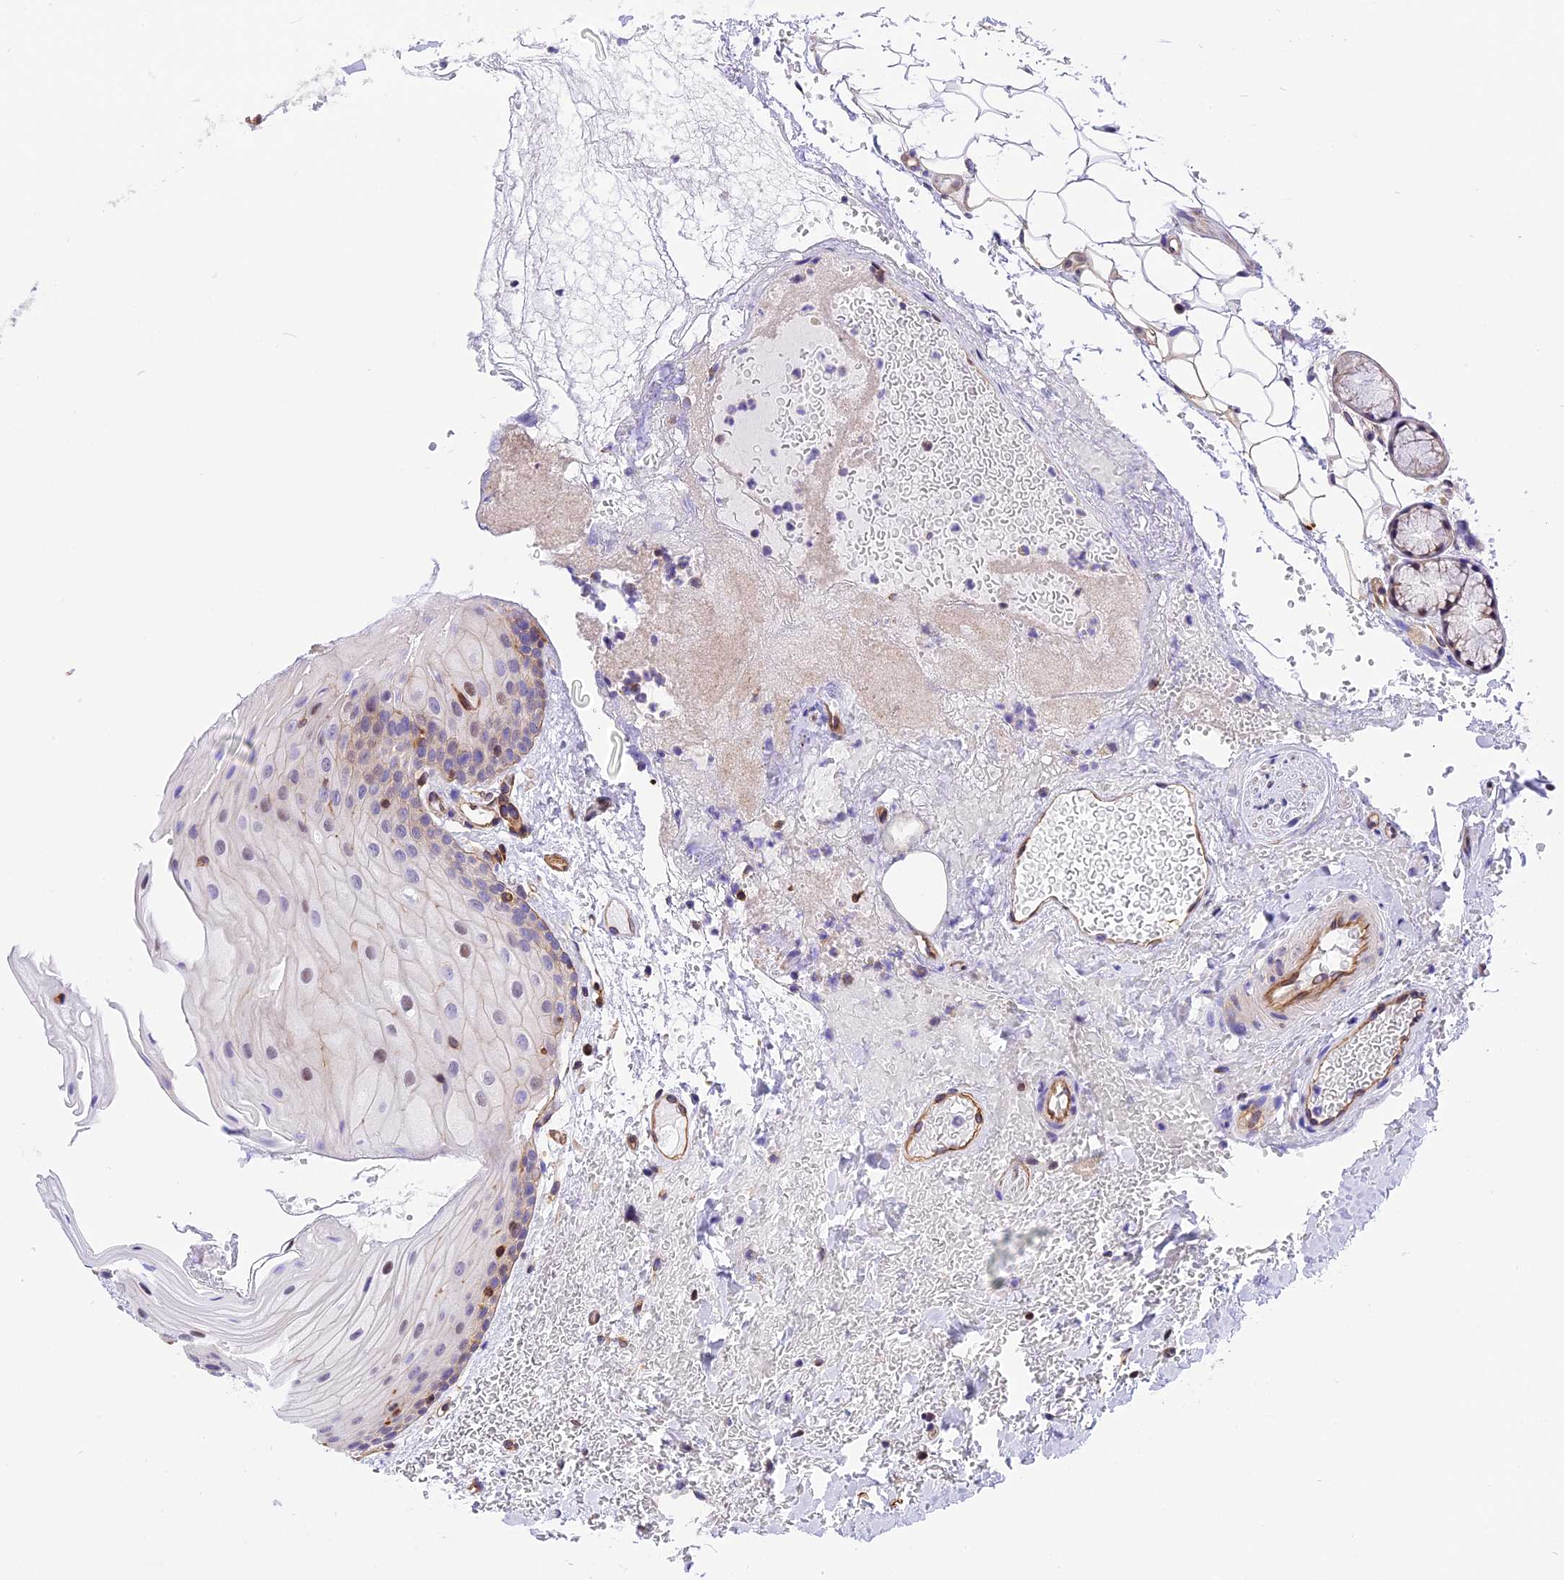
{"staining": {"intensity": "weak", "quantity": "25%-75%", "location": "cytoplasmic/membranous"}, "tissue": "oral mucosa", "cell_type": "Squamous epithelial cells", "image_type": "normal", "snomed": [{"axis": "morphology", "description": "Normal tissue, NOS"}, {"axis": "topography", "description": "Oral tissue"}], "caption": "IHC (DAB) staining of normal human oral mucosa exhibits weak cytoplasmic/membranous protein staining in approximately 25%-75% of squamous epithelial cells.", "gene": "R3HDM4", "patient": {"sex": "female", "age": 70}}